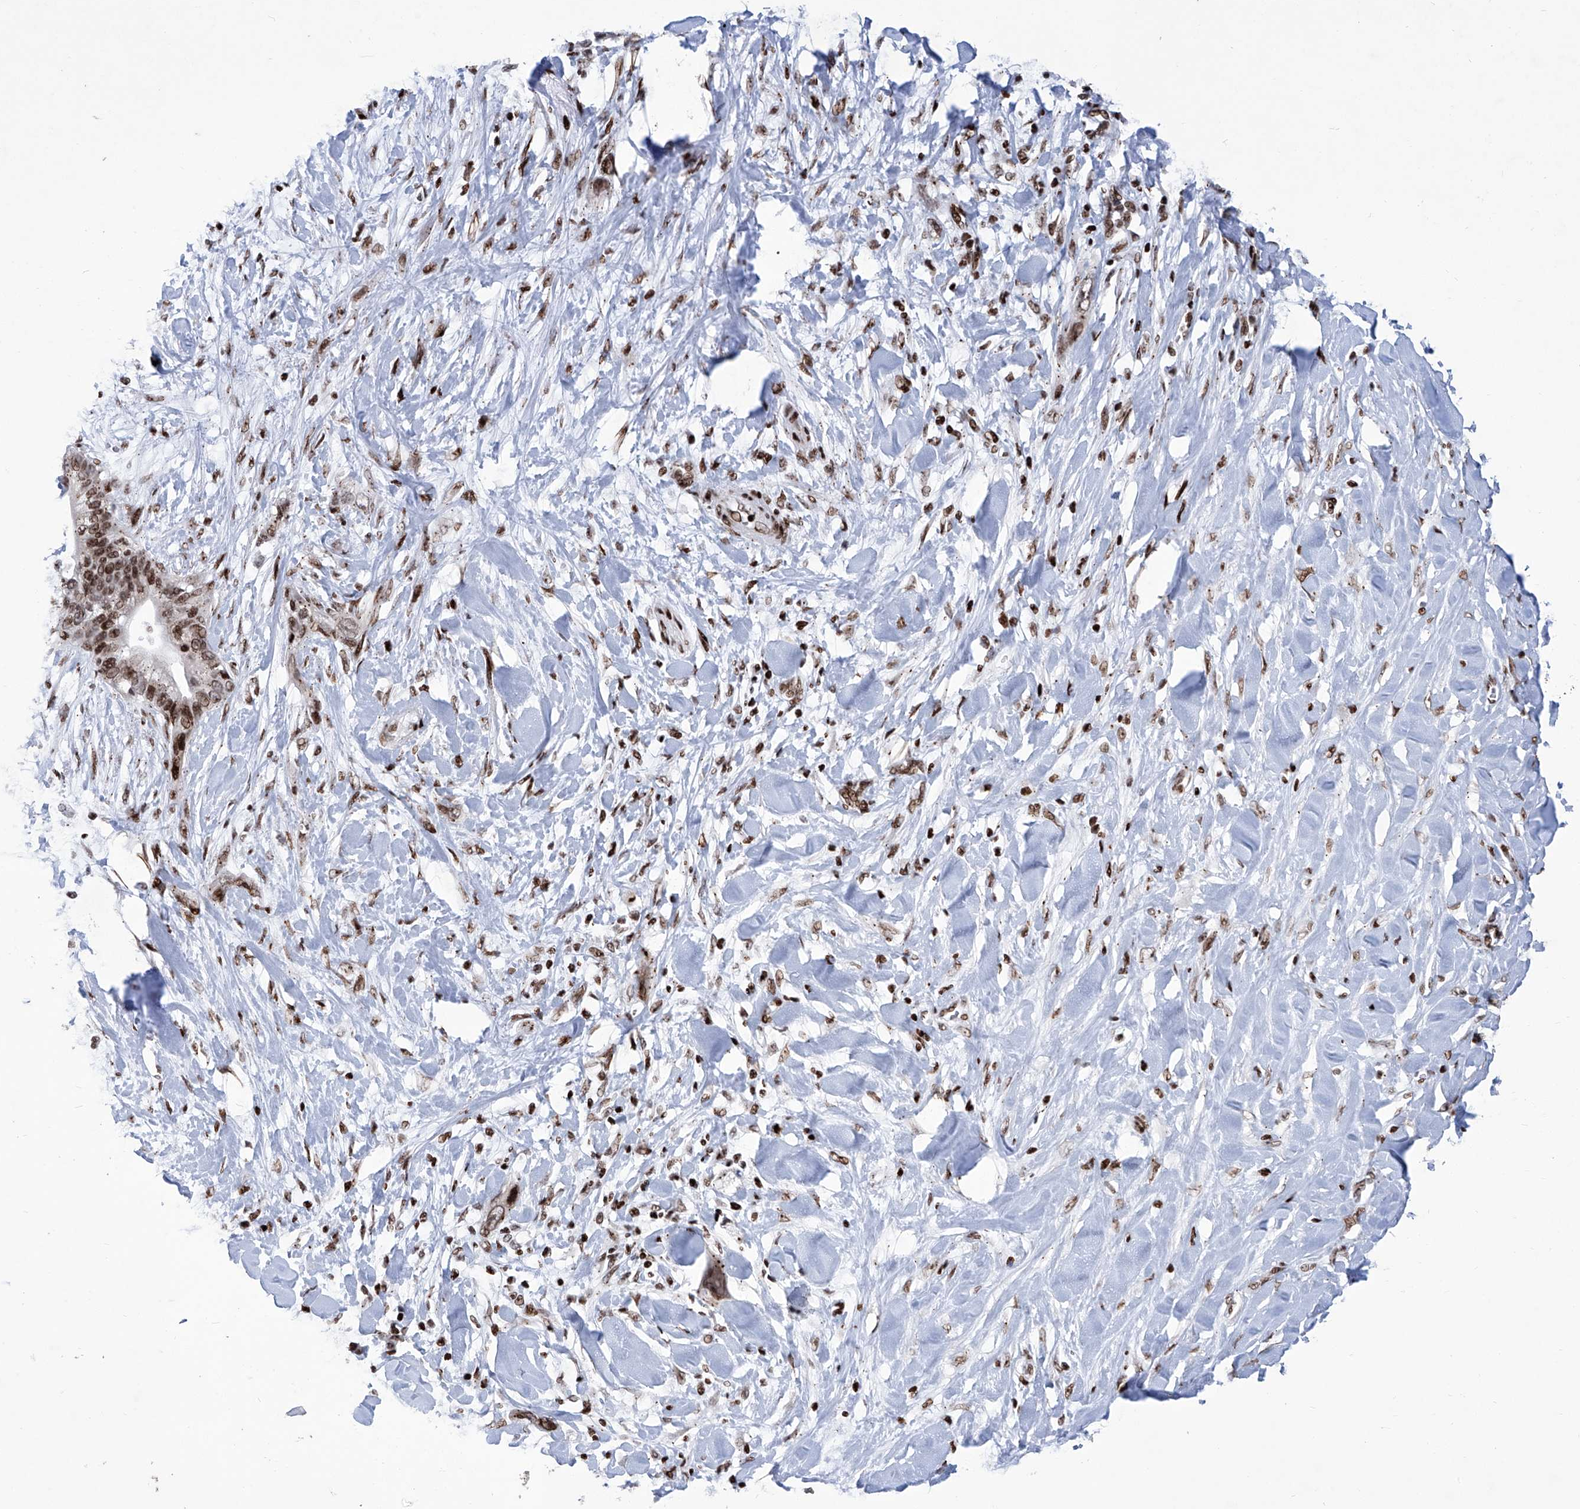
{"staining": {"intensity": "moderate", "quantity": ">75%", "location": "nuclear"}, "tissue": "pancreatic cancer", "cell_type": "Tumor cells", "image_type": "cancer", "snomed": [{"axis": "morphology", "description": "Normal tissue, NOS"}, {"axis": "morphology", "description": "Adenocarcinoma, NOS"}, {"axis": "topography", "description": "Pancreas"}, {"axis": "topography", "description": "Peripheral nerve tissue"}], "caption": "Protein staining of adenocarcinoma (pancreatic) tissue demonstrates moderate nuclear positivity in approximately >75% of tumor cells. (IHC, brightfield microscopy, high magnification).", "gene": "HEY2", "patient": {"sex": "male", "age": 59}}